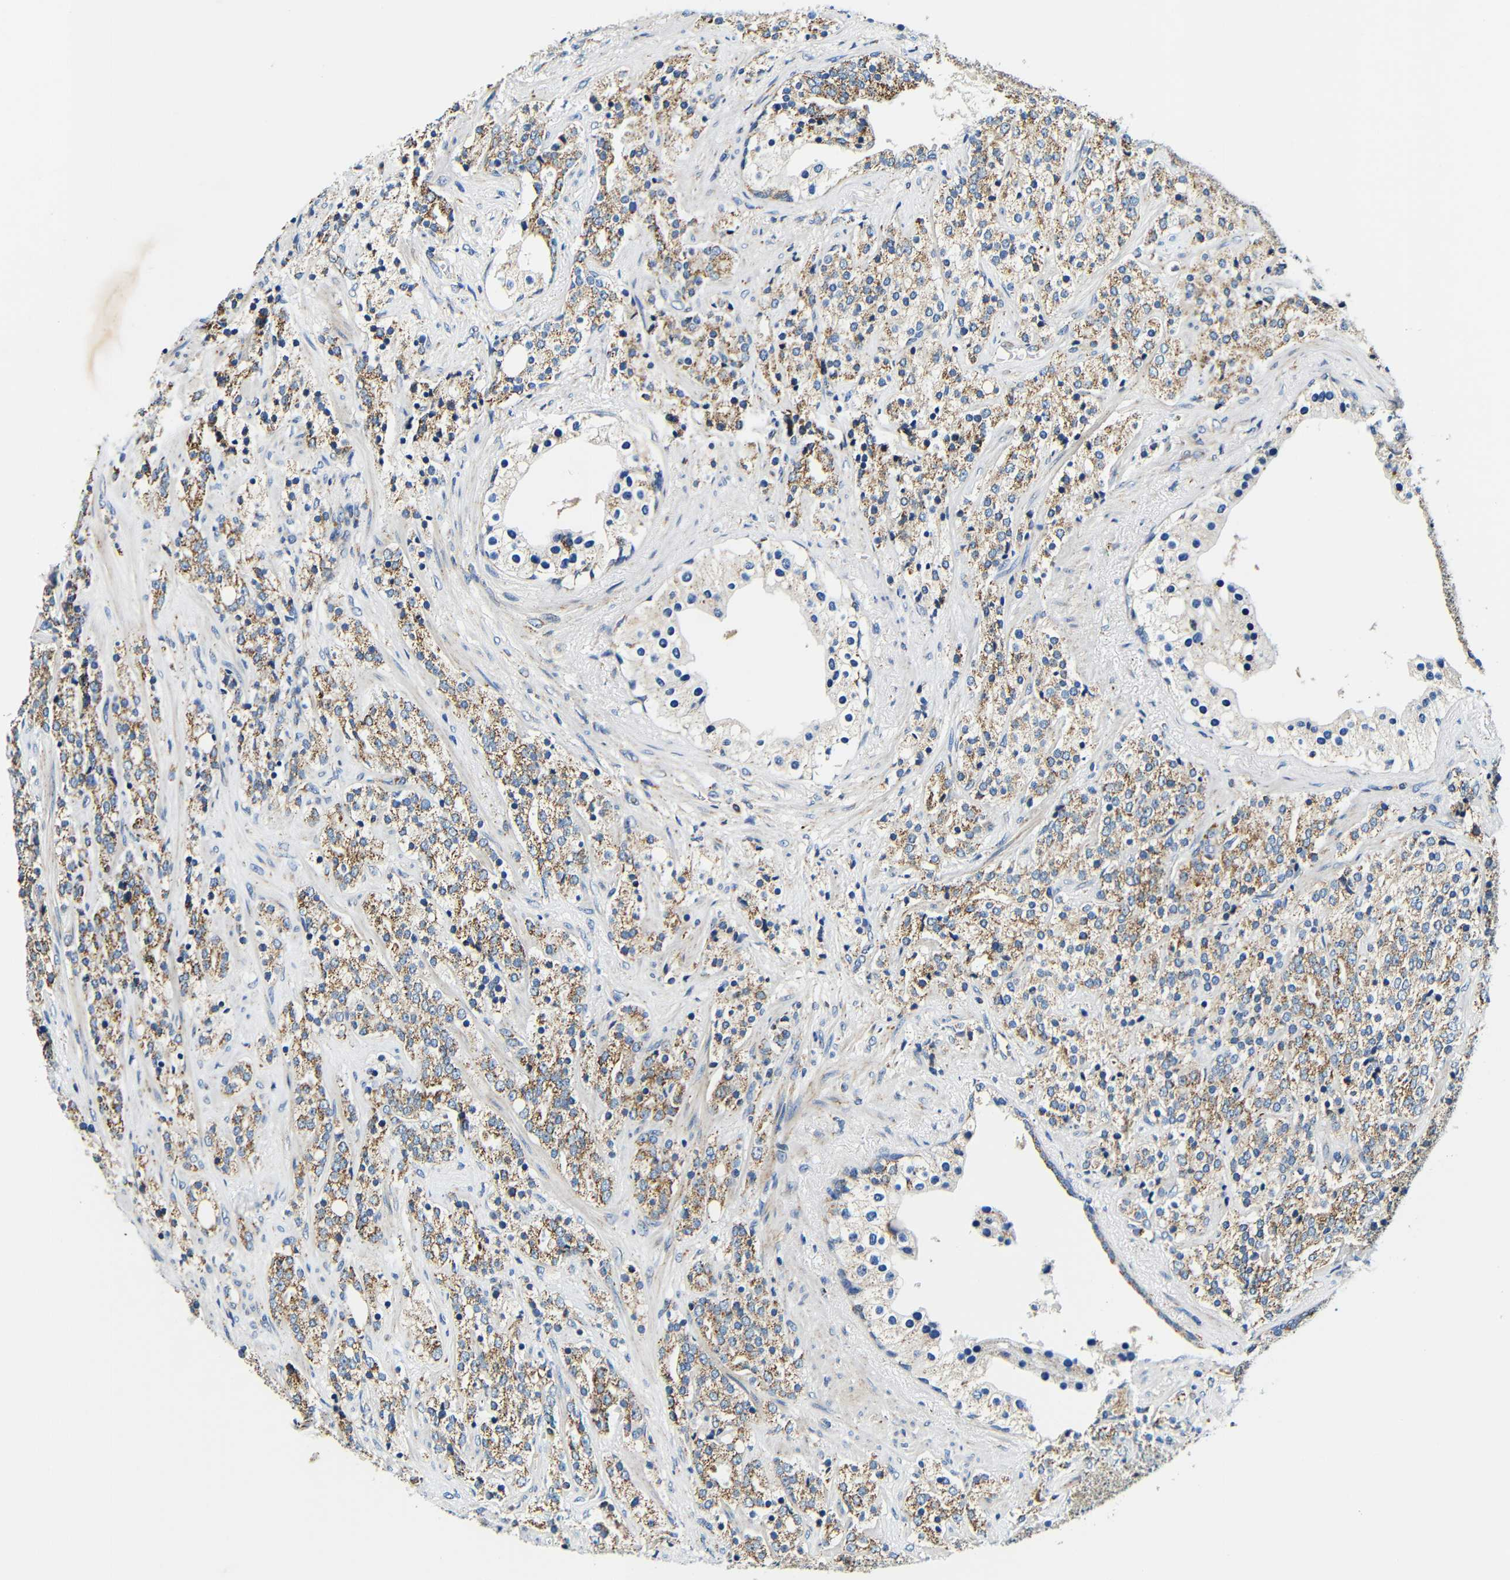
{"staining": {"intensity": "moderate", "quantity": ">75%", "location": "cytoplasmic/membranous"}, "tissue": "prostate cancer", "cell_type": "Tumor cells", "image_type": "cancer", "snomed": [{"axis": "morphology", "description": "Adenocarcinoma, Medium grade"}, {"axis": "topography", "description": "Prostate"}], "caption": "An image showing moderate cytoplasmic/membranous expression in approximately >75% of tumor cells in prostate cancer (adenocarcinoma (medium-grade)), as visualized by brown immunohistochemical staining.", "gene": "GALNT18", "patient": {"sex": "male", "age": 70}}